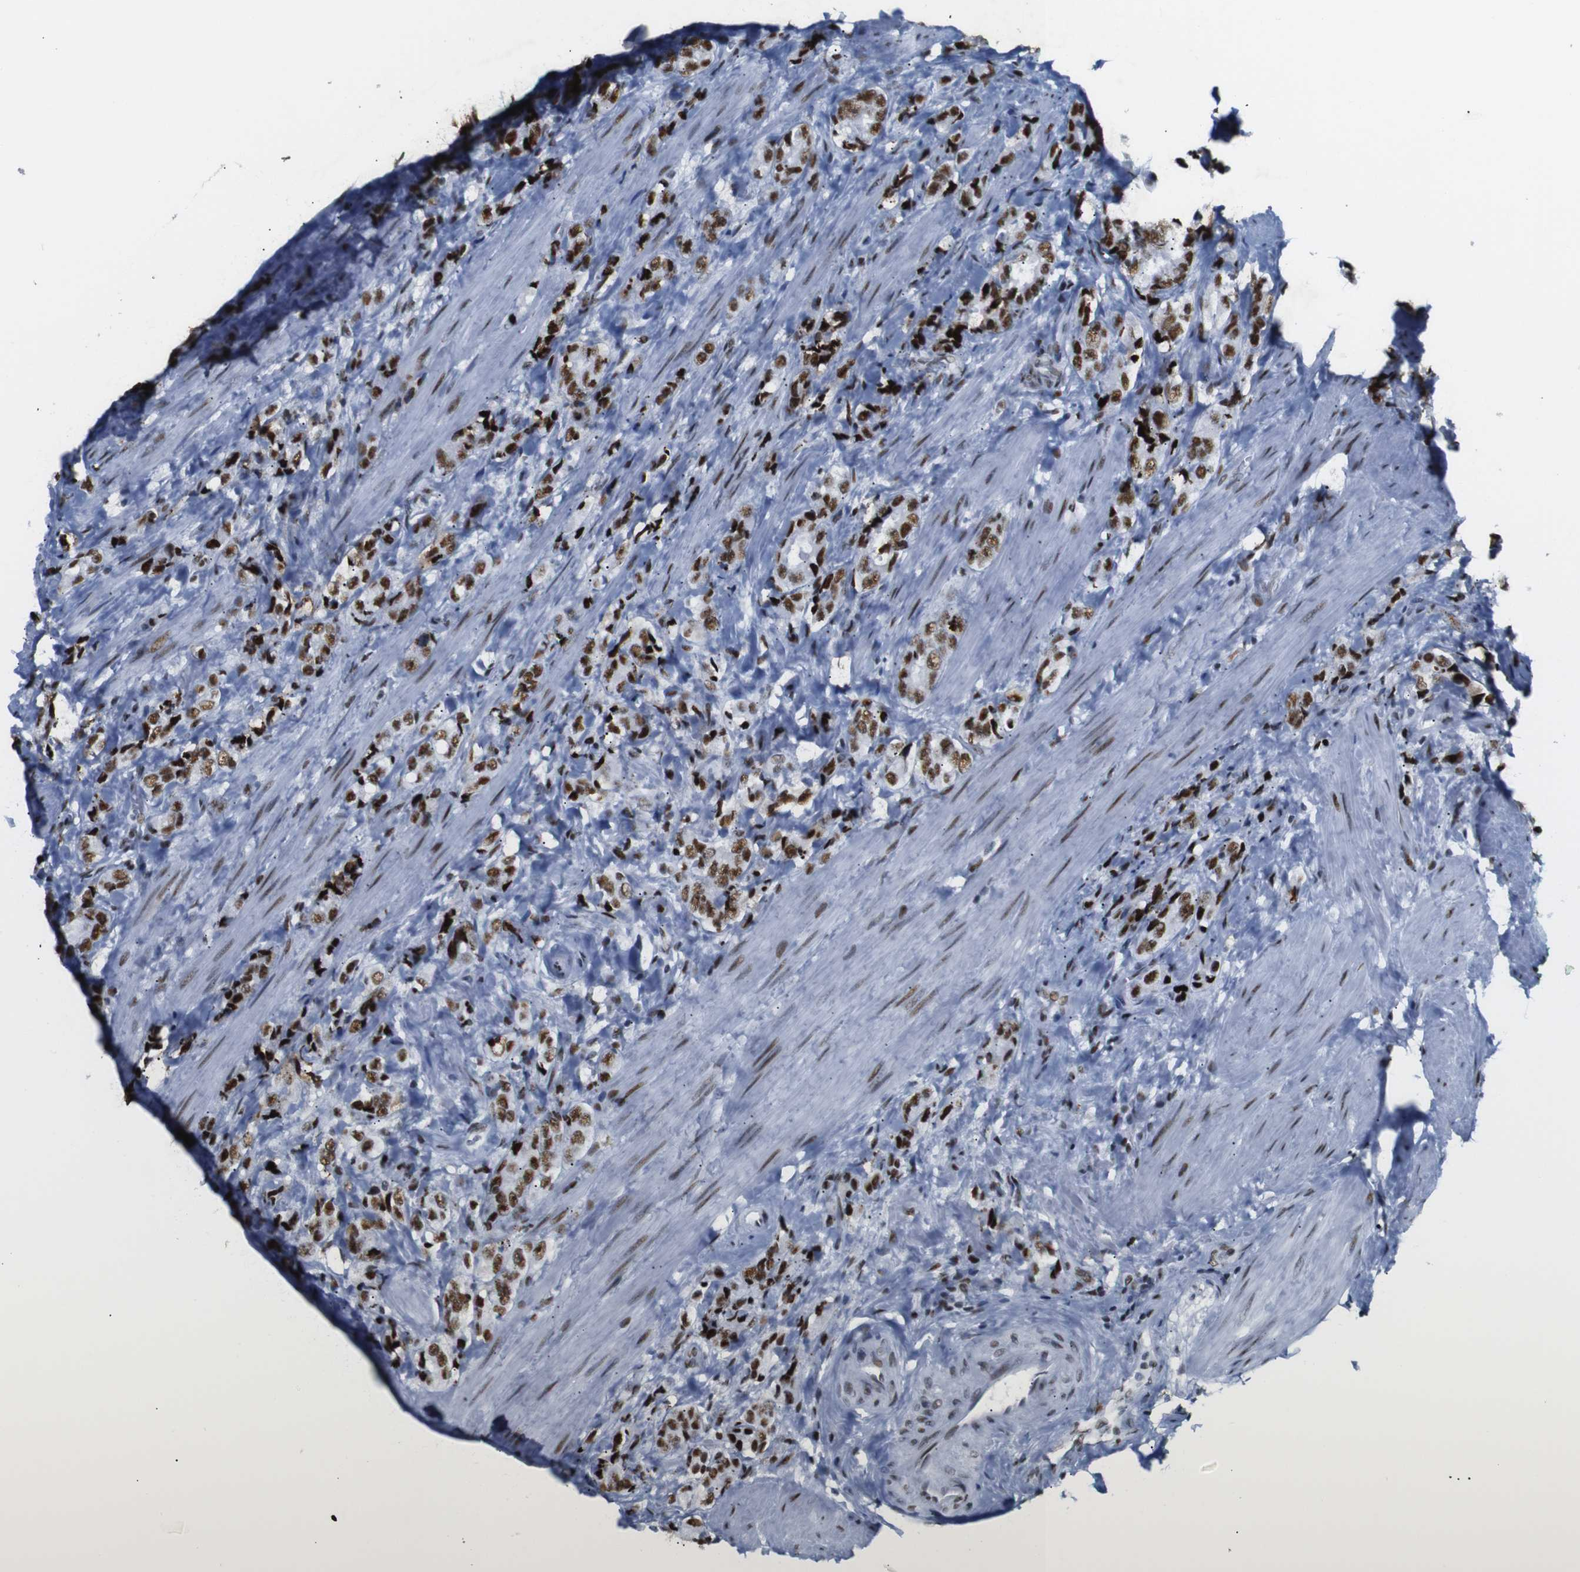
{"staining": {"intensity": "strong", "quantity": ">75%", "location": "nuclear"}, "tissue": "prostate cancer", "cell_type": "Tumor cells", "image_type": "cancer", "snomed": [{"axis": "morphology", "description": "Adenocarcinoma, High grade"}, {"axis": "topography", "description": "Prostate"}], "caption": "A brown stain labels strong nuclear expression of a protein in human prostate cancer tumor cells. (Brightfield microscopy of DAB IHC at high magnification).", "gene": "TRA2B", "patient": {"sex": "male", "age": 61}}